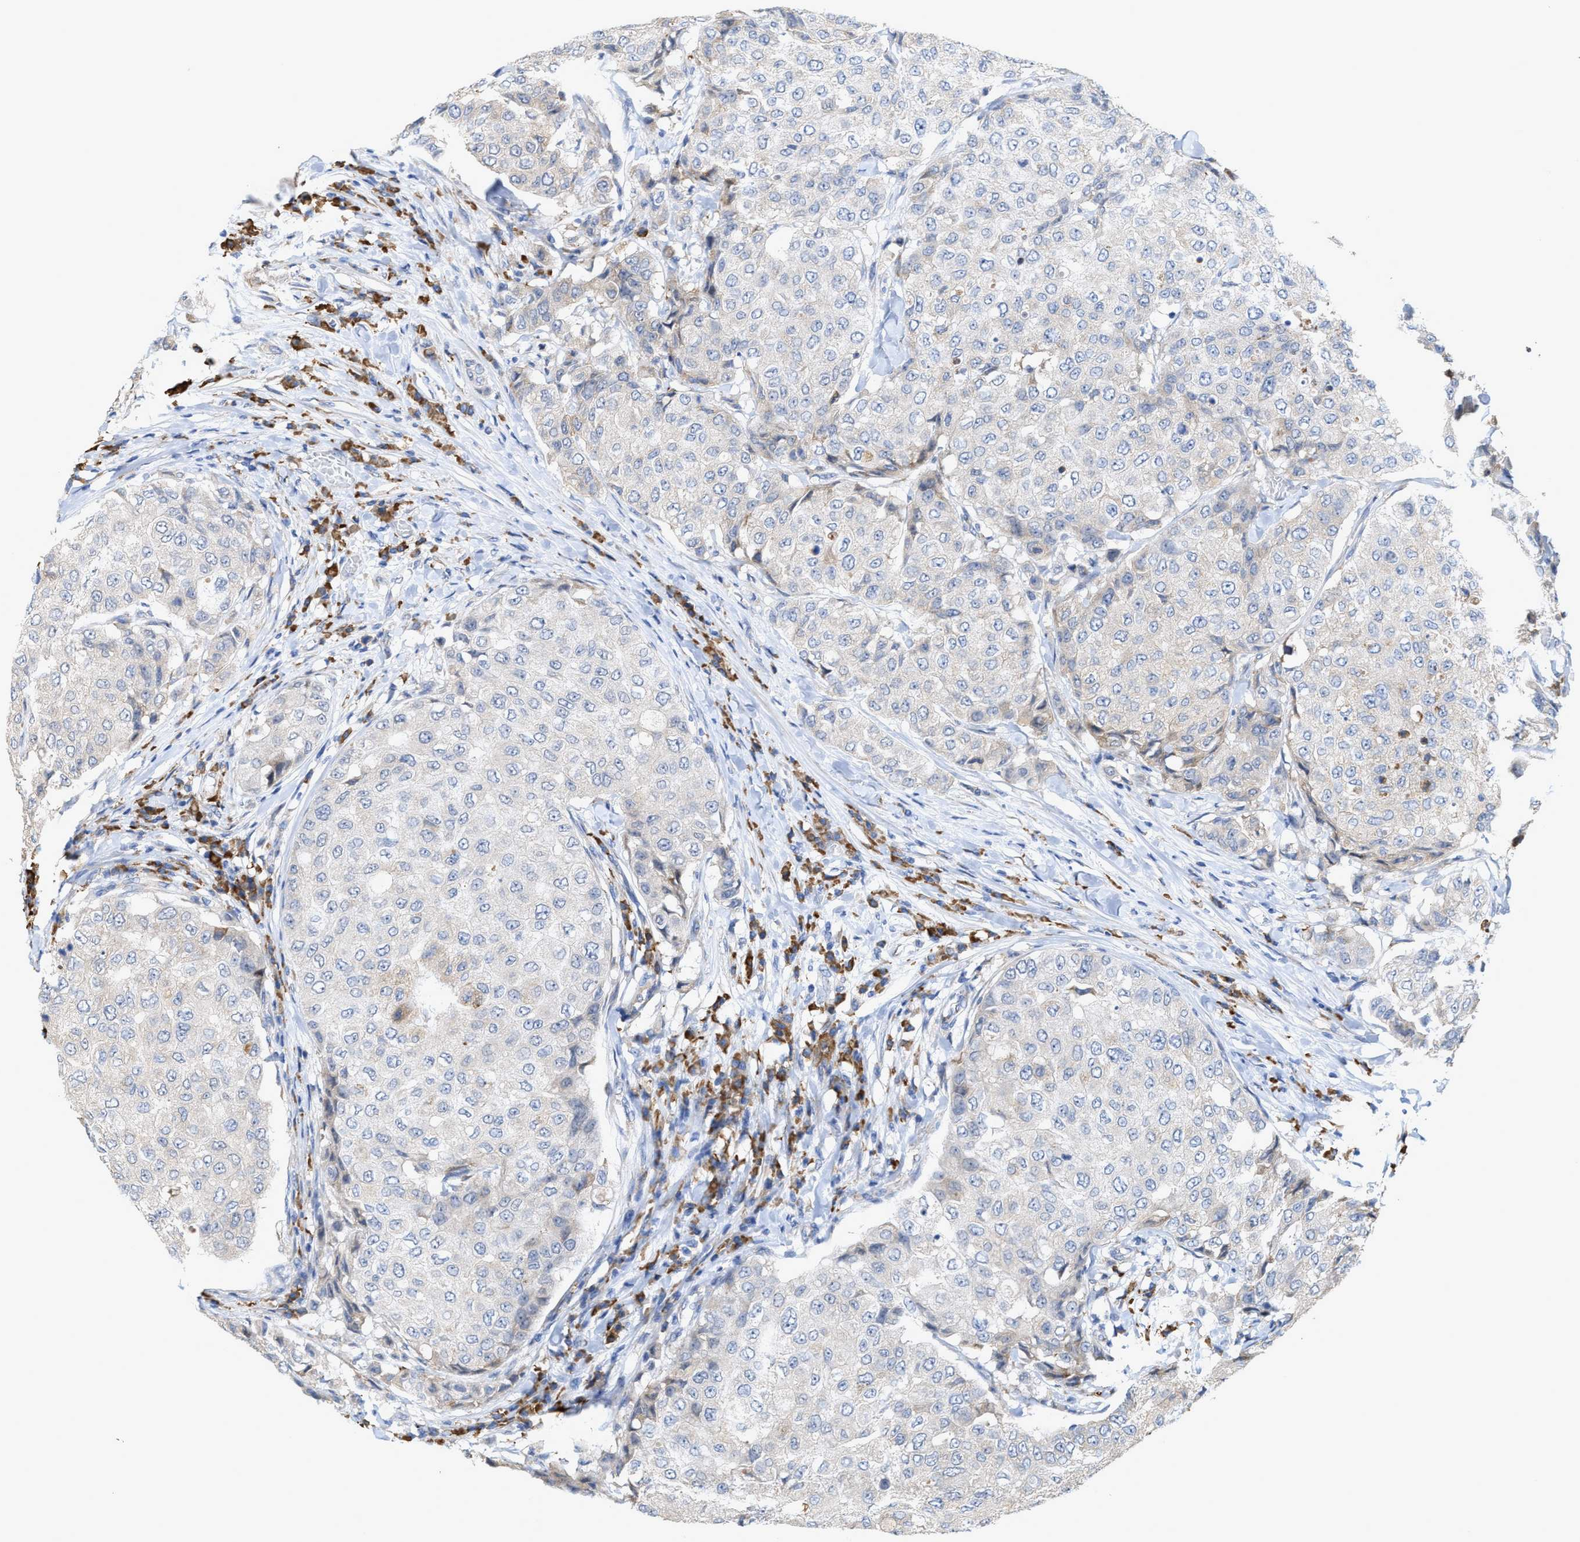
{"staining": {"intensity": "negative", "quantity": "none", "location": "none"}, "tissue": "breast cancer", "cell_type": "Tumor cells", "image_type": "cancer", "snomed": [{"axis": "morphology", "description": "Duct carcinoma"}, {"axis": "topography", "description": "Breast"}], "caption": "High power microscopy micrograph of an immunohistochemistry micrograph of breast cancer, revealing no significant staining in tumor cells.", "gene": "RYR2", "patient": {"sex": "female", "age": 27}}